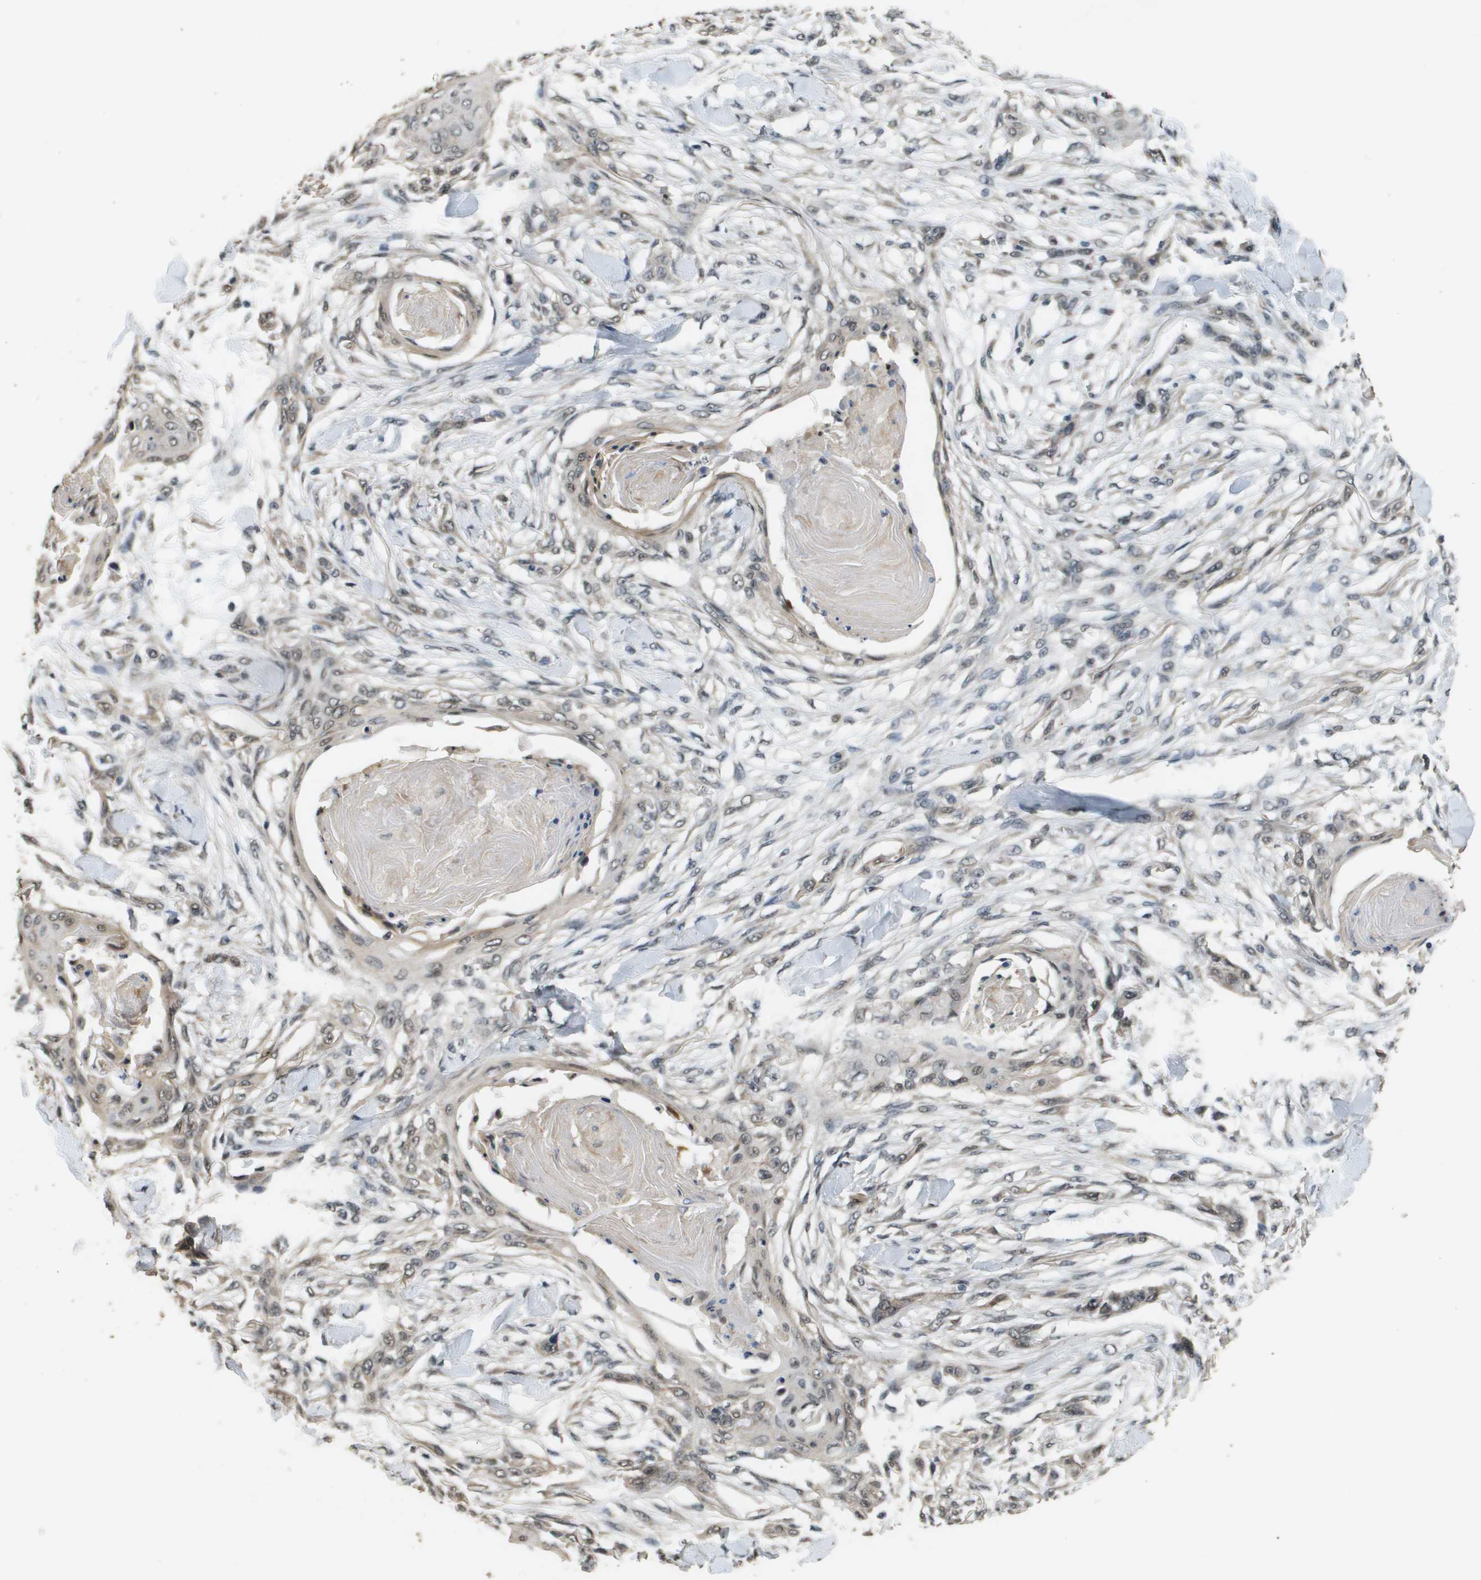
{"staining": {"intensity": "weak", "quantity": "<25%", "location": "nuclear"}, "tissue": "skin cancer", "cell_type": "Tumor cells", "image_type": "cancer", "snomed": [{"axis": "morphology", "description": "Normal tissue, NOS"}, {"axis": "morphology", "description": "Squamous cell carcinoma, NOS"}, {"axis": "topography", "description": "Skin"}], "caption": "DAB immunohistochemical staining of skin squamous cell carcinoma shows no significant positivity in tumor cells.", "gene": "FANCC", "patient": {"sex": "female", "age": 59}}